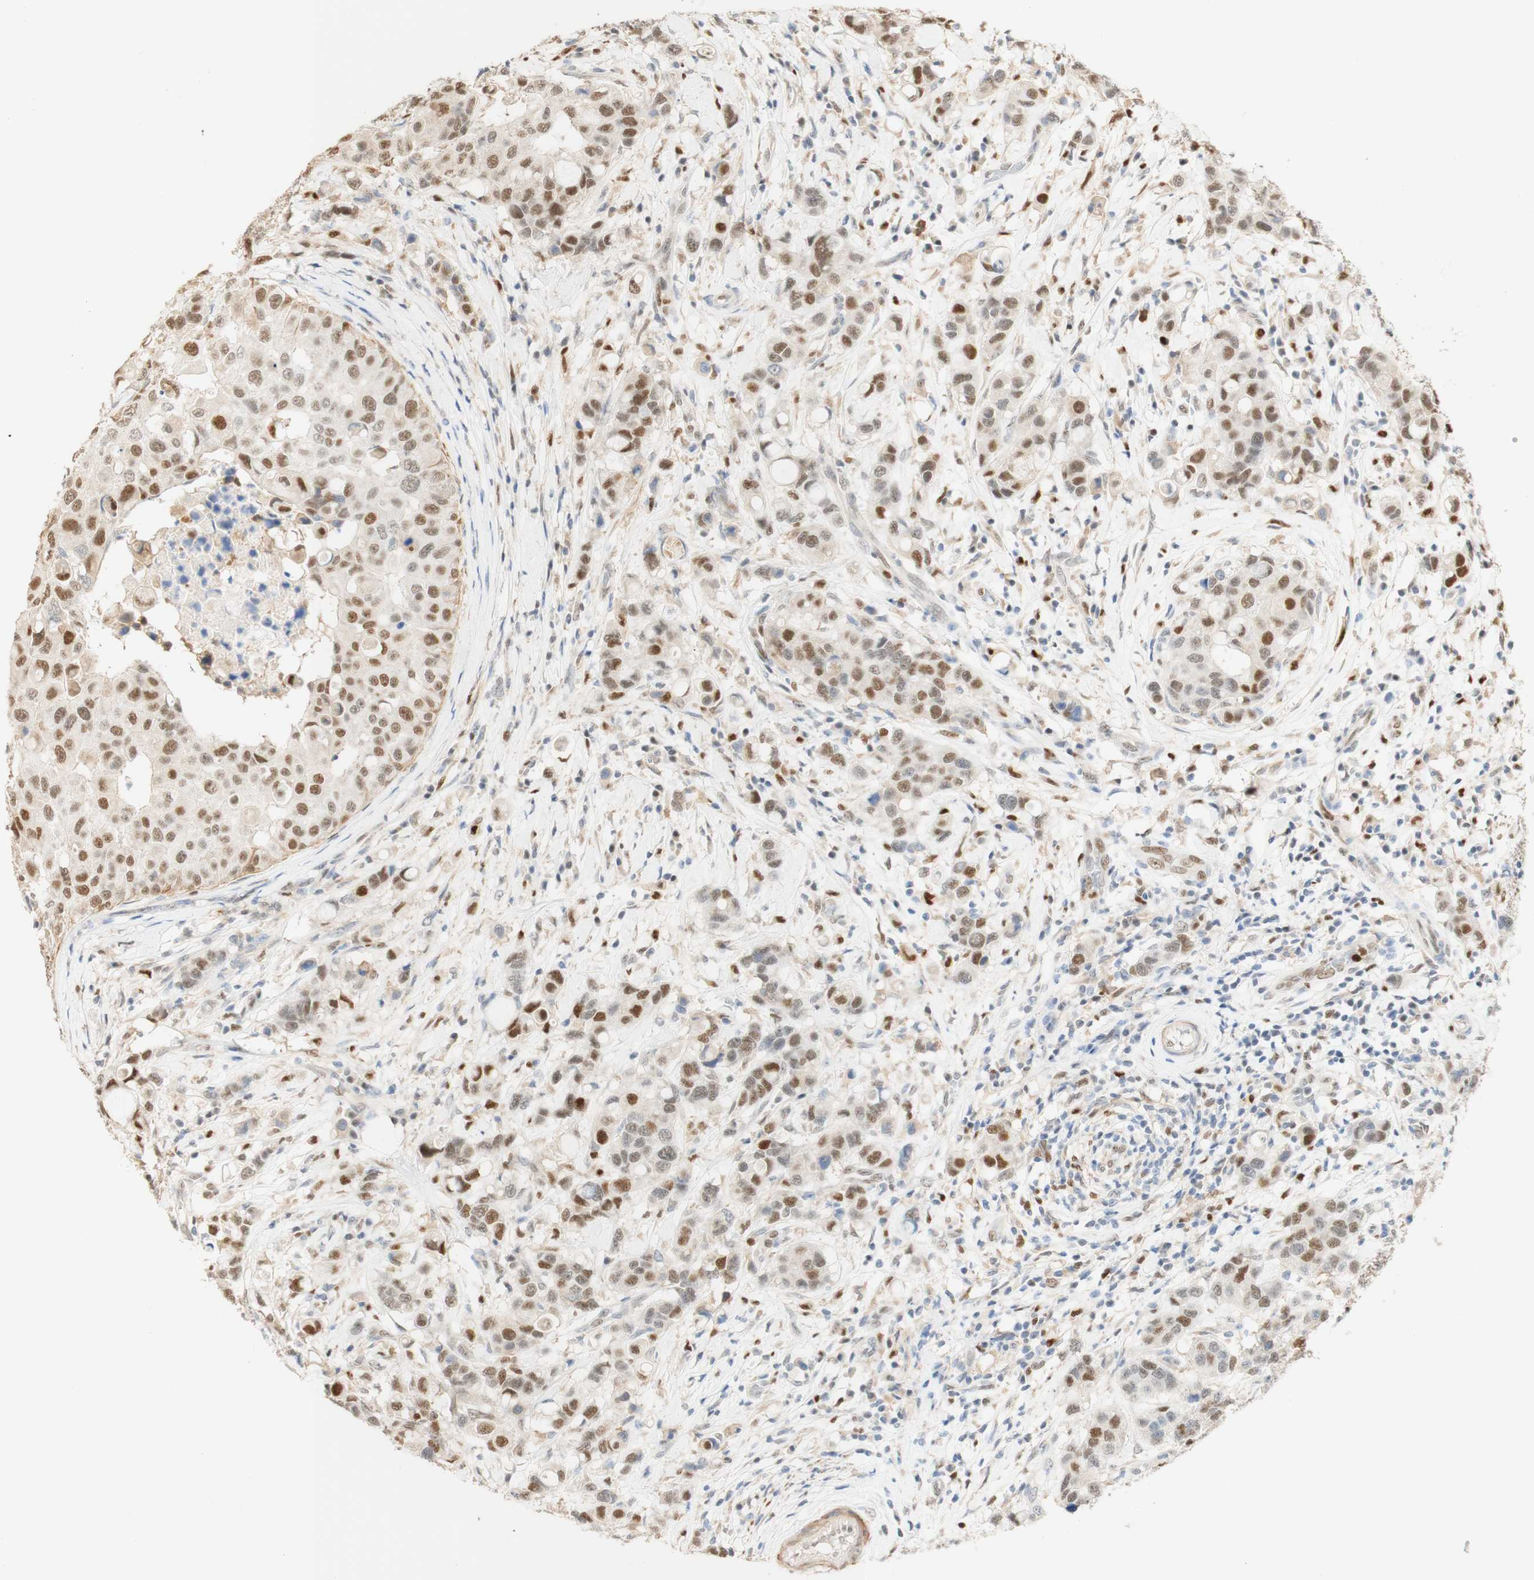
{"staining": {"intensity": "moderate", "quantity": "25%-75%", "location": "nuclear"}, "tissue": "breast cancer", "cell_type": "Tumor cells", "image_type": "cancer", "snomed": [{"axis": "morphology", "description": "Duct carcinoma"}, {"axis": "topography", "description": "Breast"}], "caption": "Invasive ductal carcinoma (breast) was stained to show a protein in brown. There is medium levels of moderate nuclear staining in approximately 25%-75% of tumor cells.", "gene": "MAP3K4", "patient": {"sex": "female", "age": 27}}